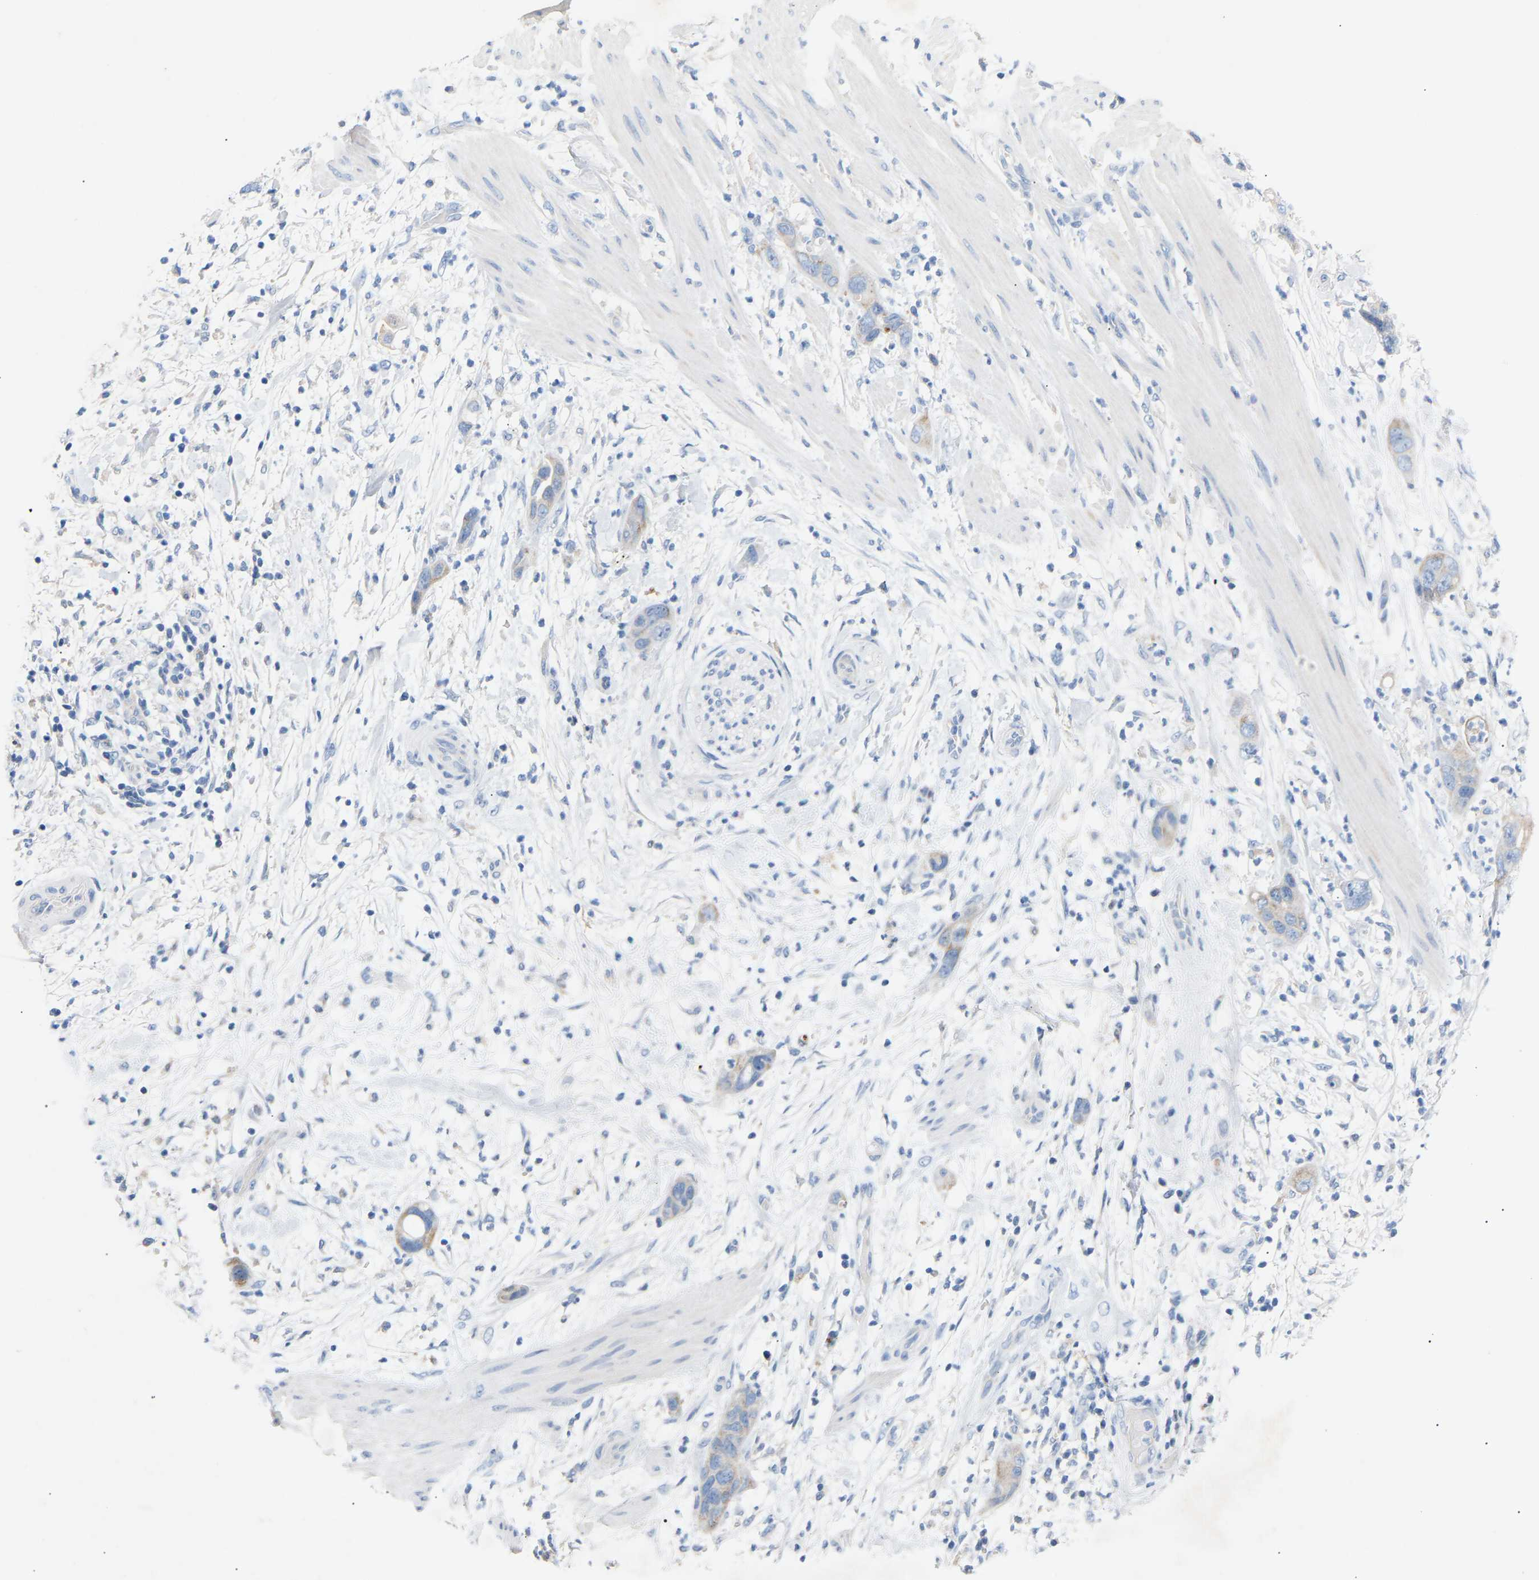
{"staining": {"intensity": "weak", "quantity": "<25%", "location": "cytoplasmic/membranous"}, "tissue": "pancreatic cancer", "cell_type": "Tumor cells", "image_type": "cancer", "snomed": [{"axis": "morphology", "description": "Adenocarcinoma, NOS"}, {"axis": "topography", "description": "Pancreas"}], "caption": "The image exhibits no staining of tumor cells in pancreatic cancer (adenocarcinoma). The staining is performed using DAB (3,3'-diaminobenzidine) brown chromogen with nuclei counter-stained in using hematoxylin.", "gene": "PEX1", "patient": {"sex": "female", "age": 71}}